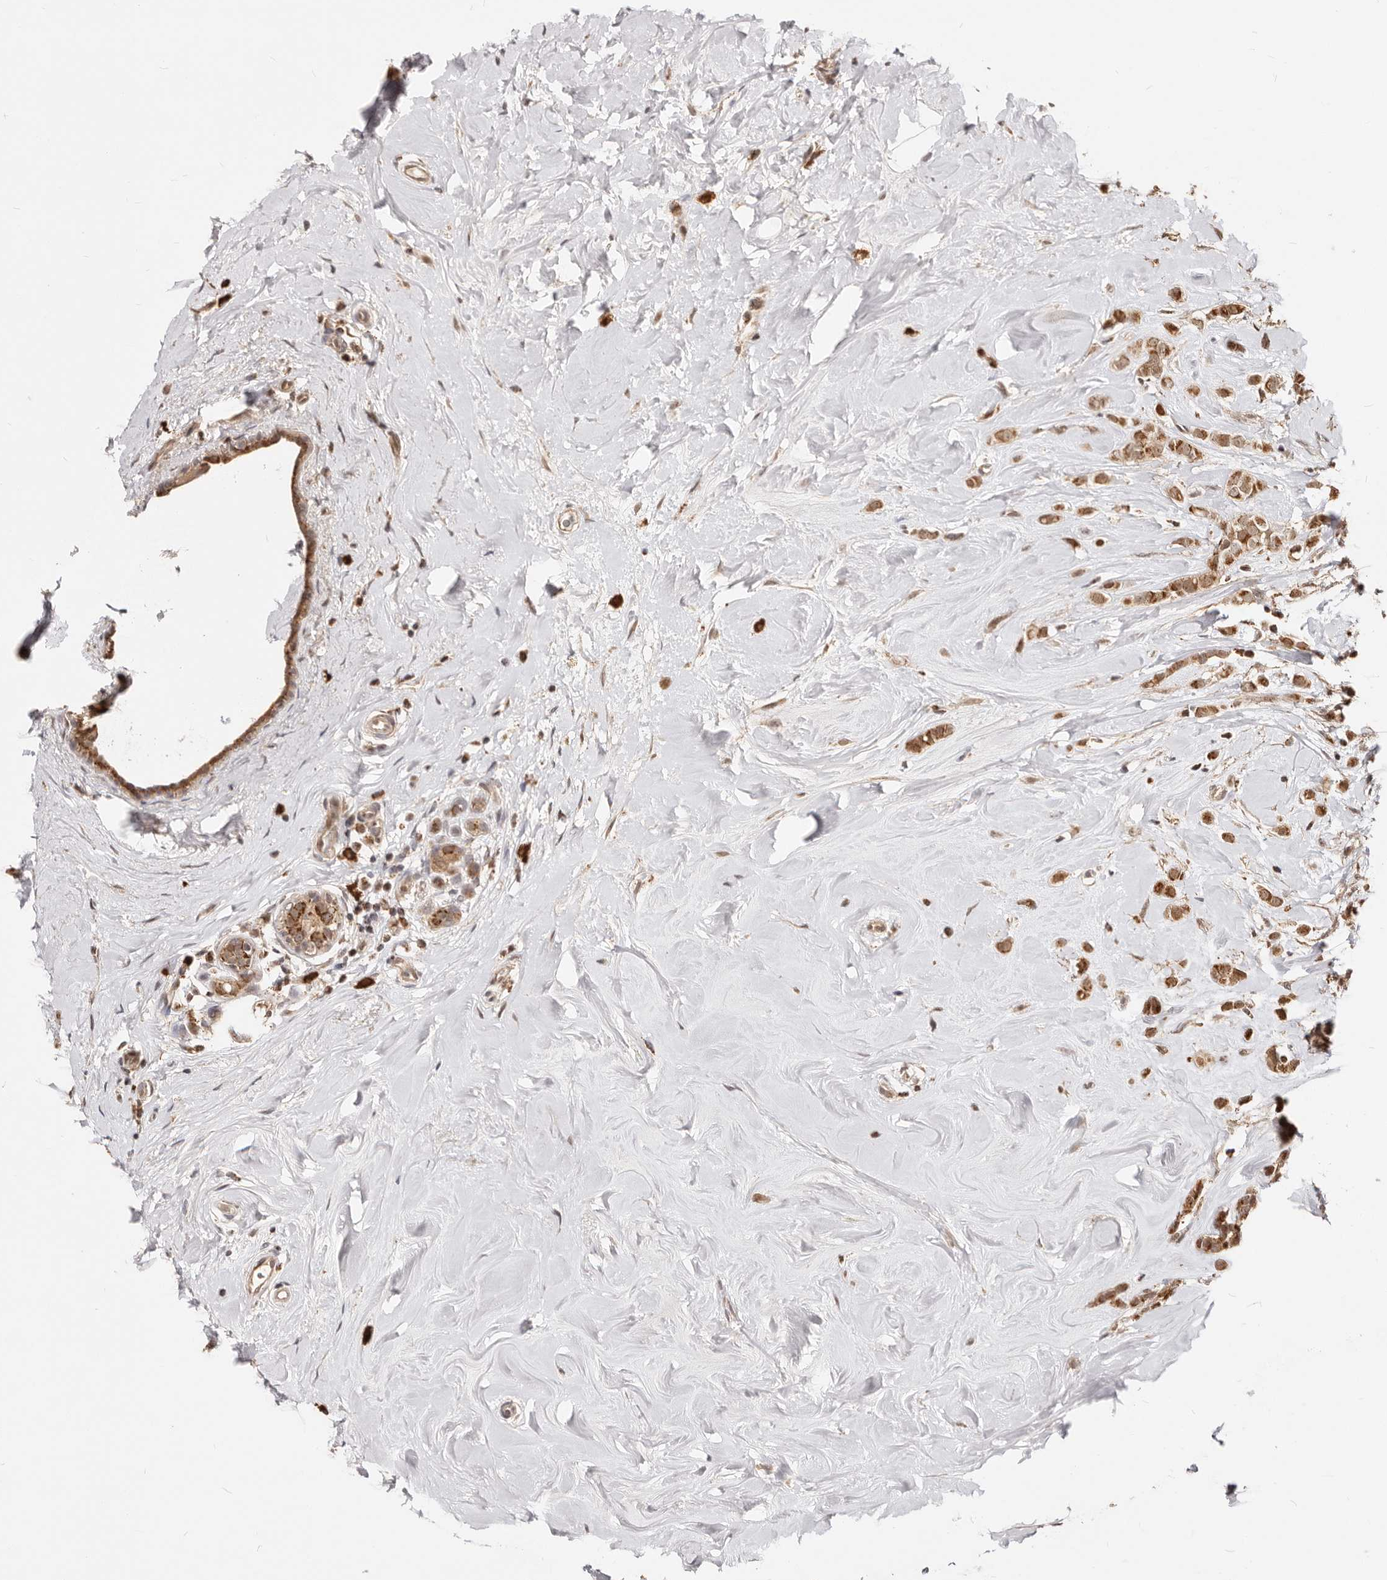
{"staining": {"intensity": "strong", "quantity": ">75%", "location": "cytoplasmic/membranous,nuclear"}, "tissue": "breast cancer", "cell_type": "Tumor cells", "image_type": "cancer", "snomed": [{"axis": "morphology", "description": "Lobular carcinoma"}, {"axis": "topography", "description": "Breast"}], "caption": "Strong cytoplasmic/membranous and nuclear expression for a protein is identified in about >75% of tumor cells of breast cancer (lobular carcinoma) using IHC.", "gene": "SEC14L1", "patient": {"sex": "female", "age": 47}}